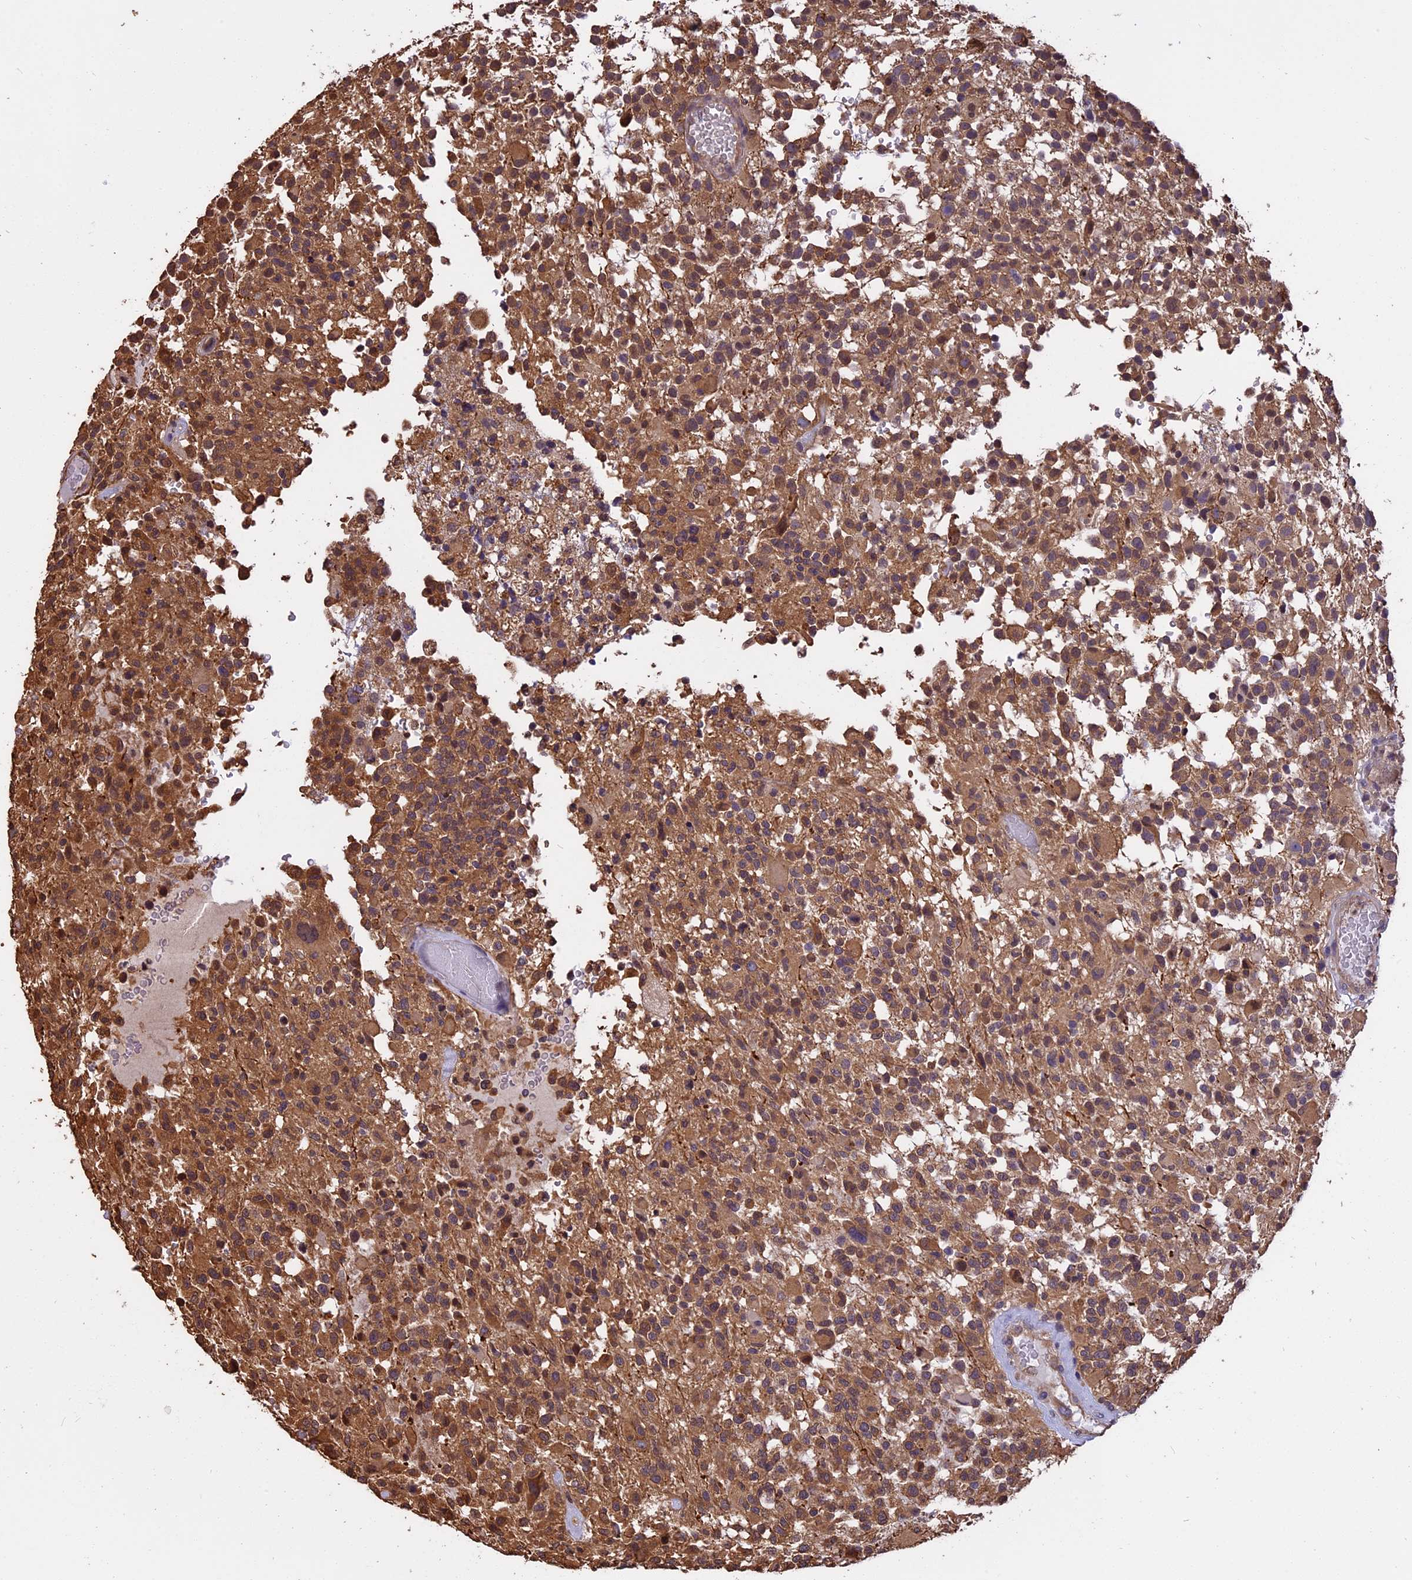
{"staining": {"intensity": "moderate", "quantity": ">75%", "location": "cytoplasmic/membranous"}, "tissue": "glioma", "cell_type": "Tumor cells", "image_type": "cancer", "snomed": [{"axis": "morphology", "description": "Glioma, malignant, High grade"}, {"axis": "morphology", "description": "Glioblastoma, NOS"}, {"axis": "topography", "description": "Brain"}], "caption": "This image displays immunohistochemistry (IHC) staining of glioma, with medium moderate cytoplasmic/membranous positivity in approximately >75% of tumor cells.", "gene": "CHMP2A", "patient": {"sex": "male", "age": 60}}